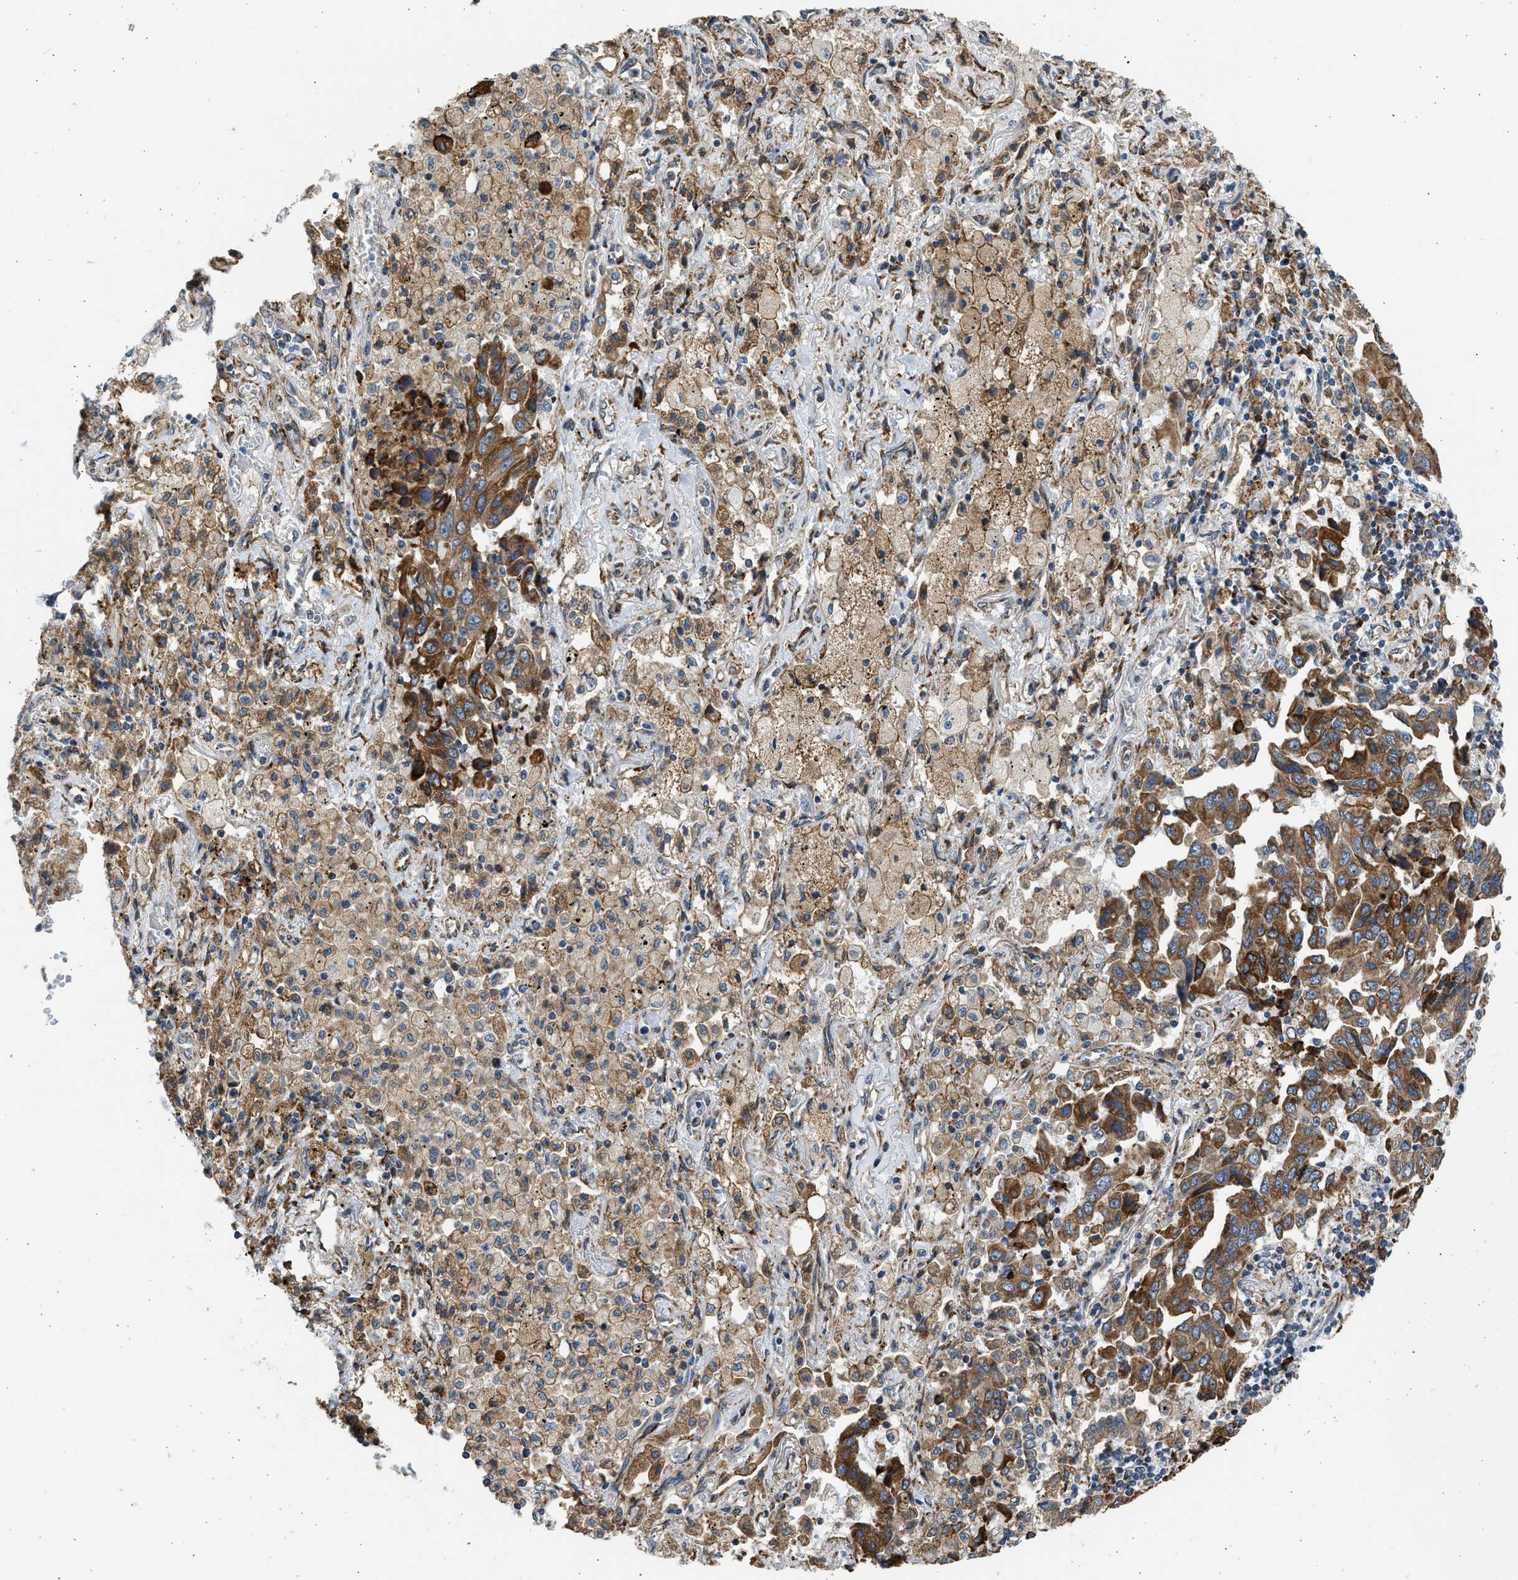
{"staining": {"intensity": "strong", "quantity": ">75%", "location": "cytoplasmic/membranous"}, "tissue": "lung cancer", "cell_type": "Tumor cells", "image_type": "cancer", "snomed": [{"axis": "morphology", "description": "Adenocarcinoma, NOS"}, {"axis": "topography", "description": "Lung"}], "caption": "A histopathology image of lung cancer (adenocarcinoma) stained for a protein shows strong cytoplasmic/membranous brown staining in tumor cells.", "gene": "PLD2", "patient": {"sex": "female", "age": 65}}